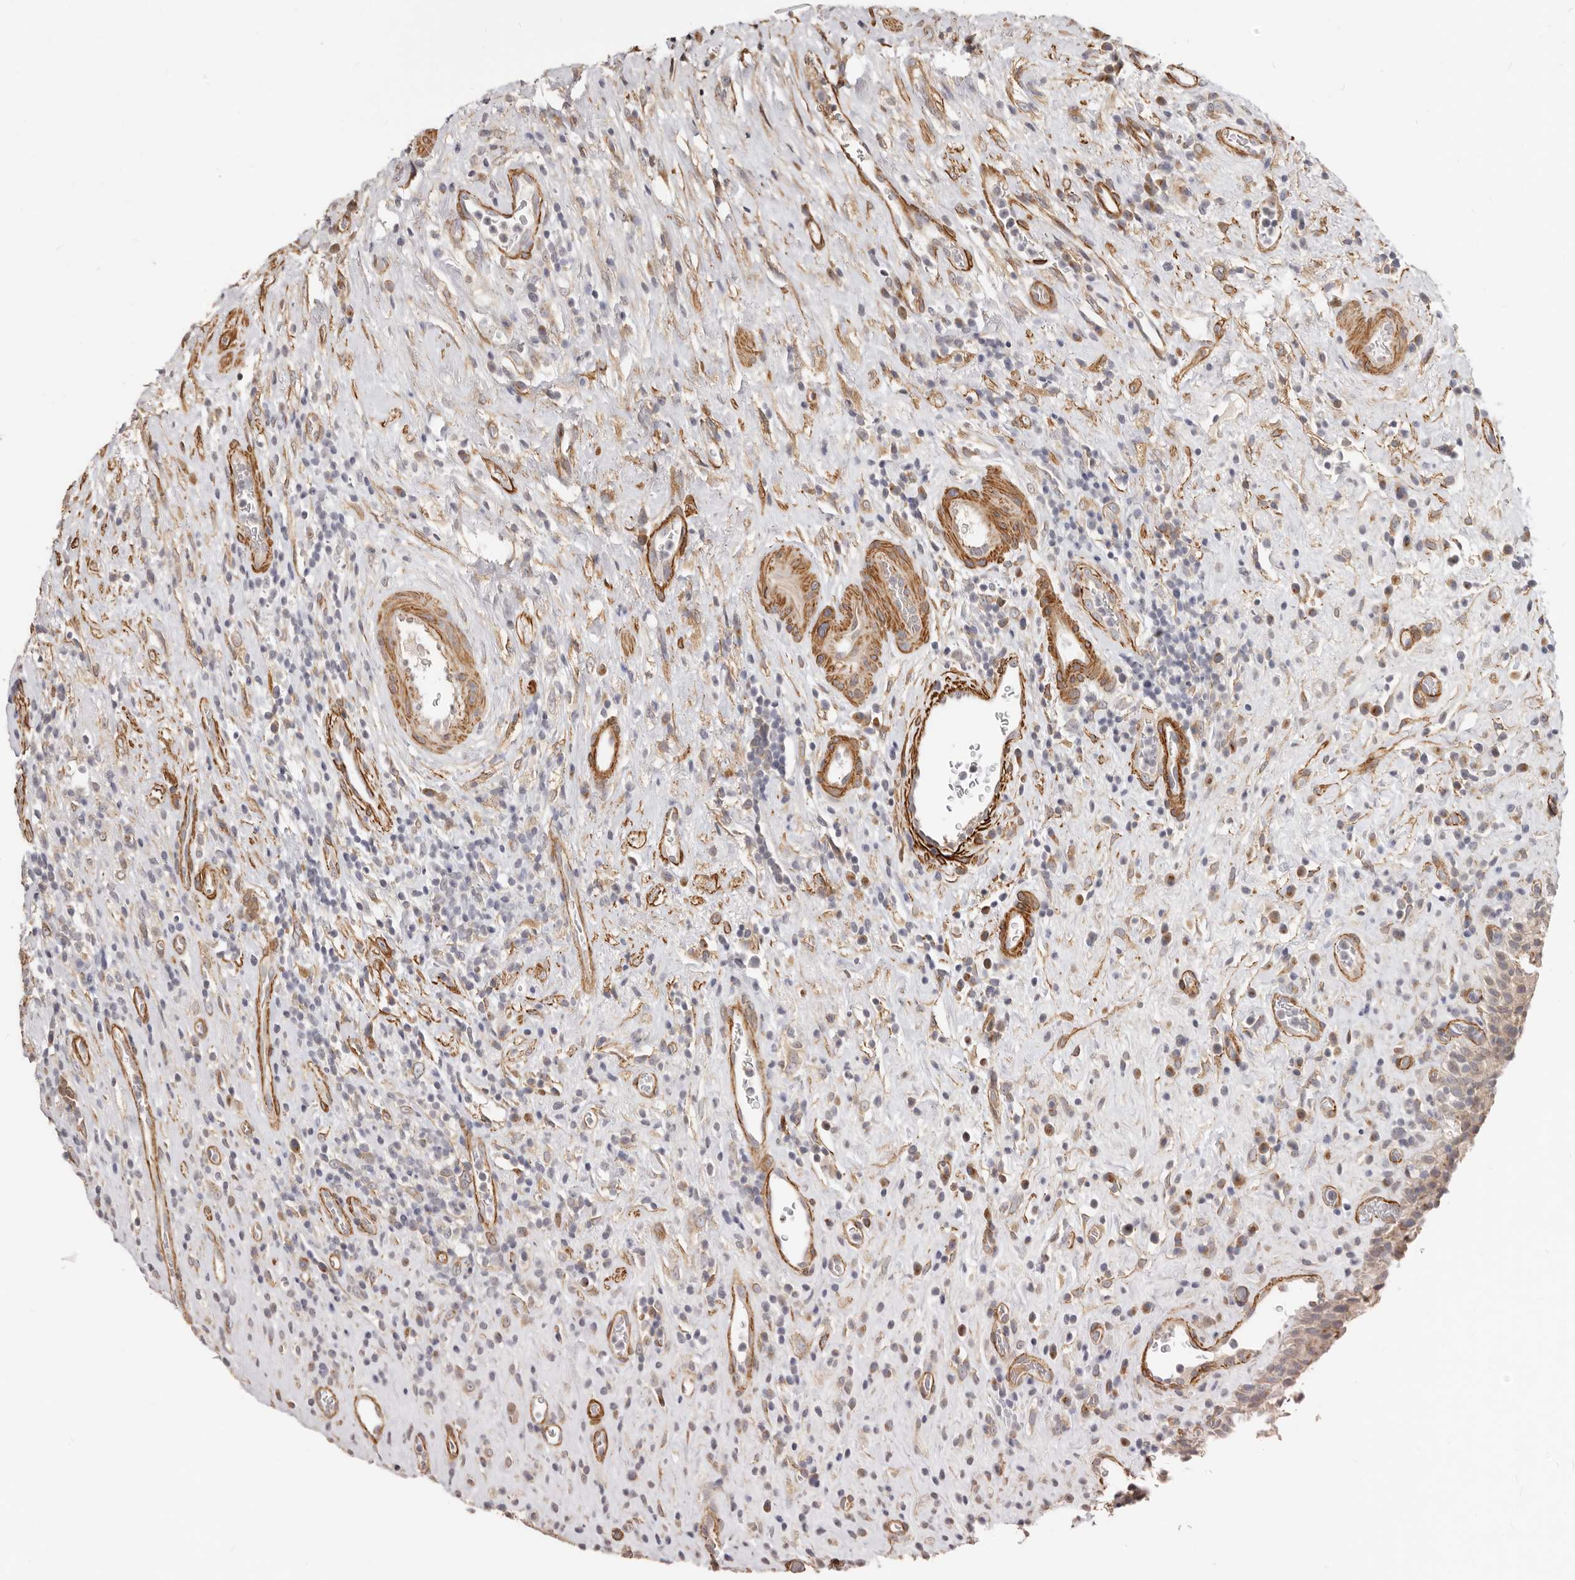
{"staining": {"intensity": "moderate", "quantity": "<25%", "location": "cytoplasmic/membranous"}, "tissue": "urinary bladder", "cell_type": "Urothelial cells", "image_type": "normal", "snomed": [{"axis": "morphology", "description": "Normal tissue, NOS"}, {"axis": "morphology", "description": "Inflammation, NOS"}, {"axis": "topography", "description": "Urinary bladder"}], "caption": "The photomicrograph exhibits staining of normal urinary bladder, revealing moderate cytoplasmic/membranous protein expression (brown color) within urothelial cells.", "gene": "RABAC1", "patient": {"sex": "female", "age": 75}}